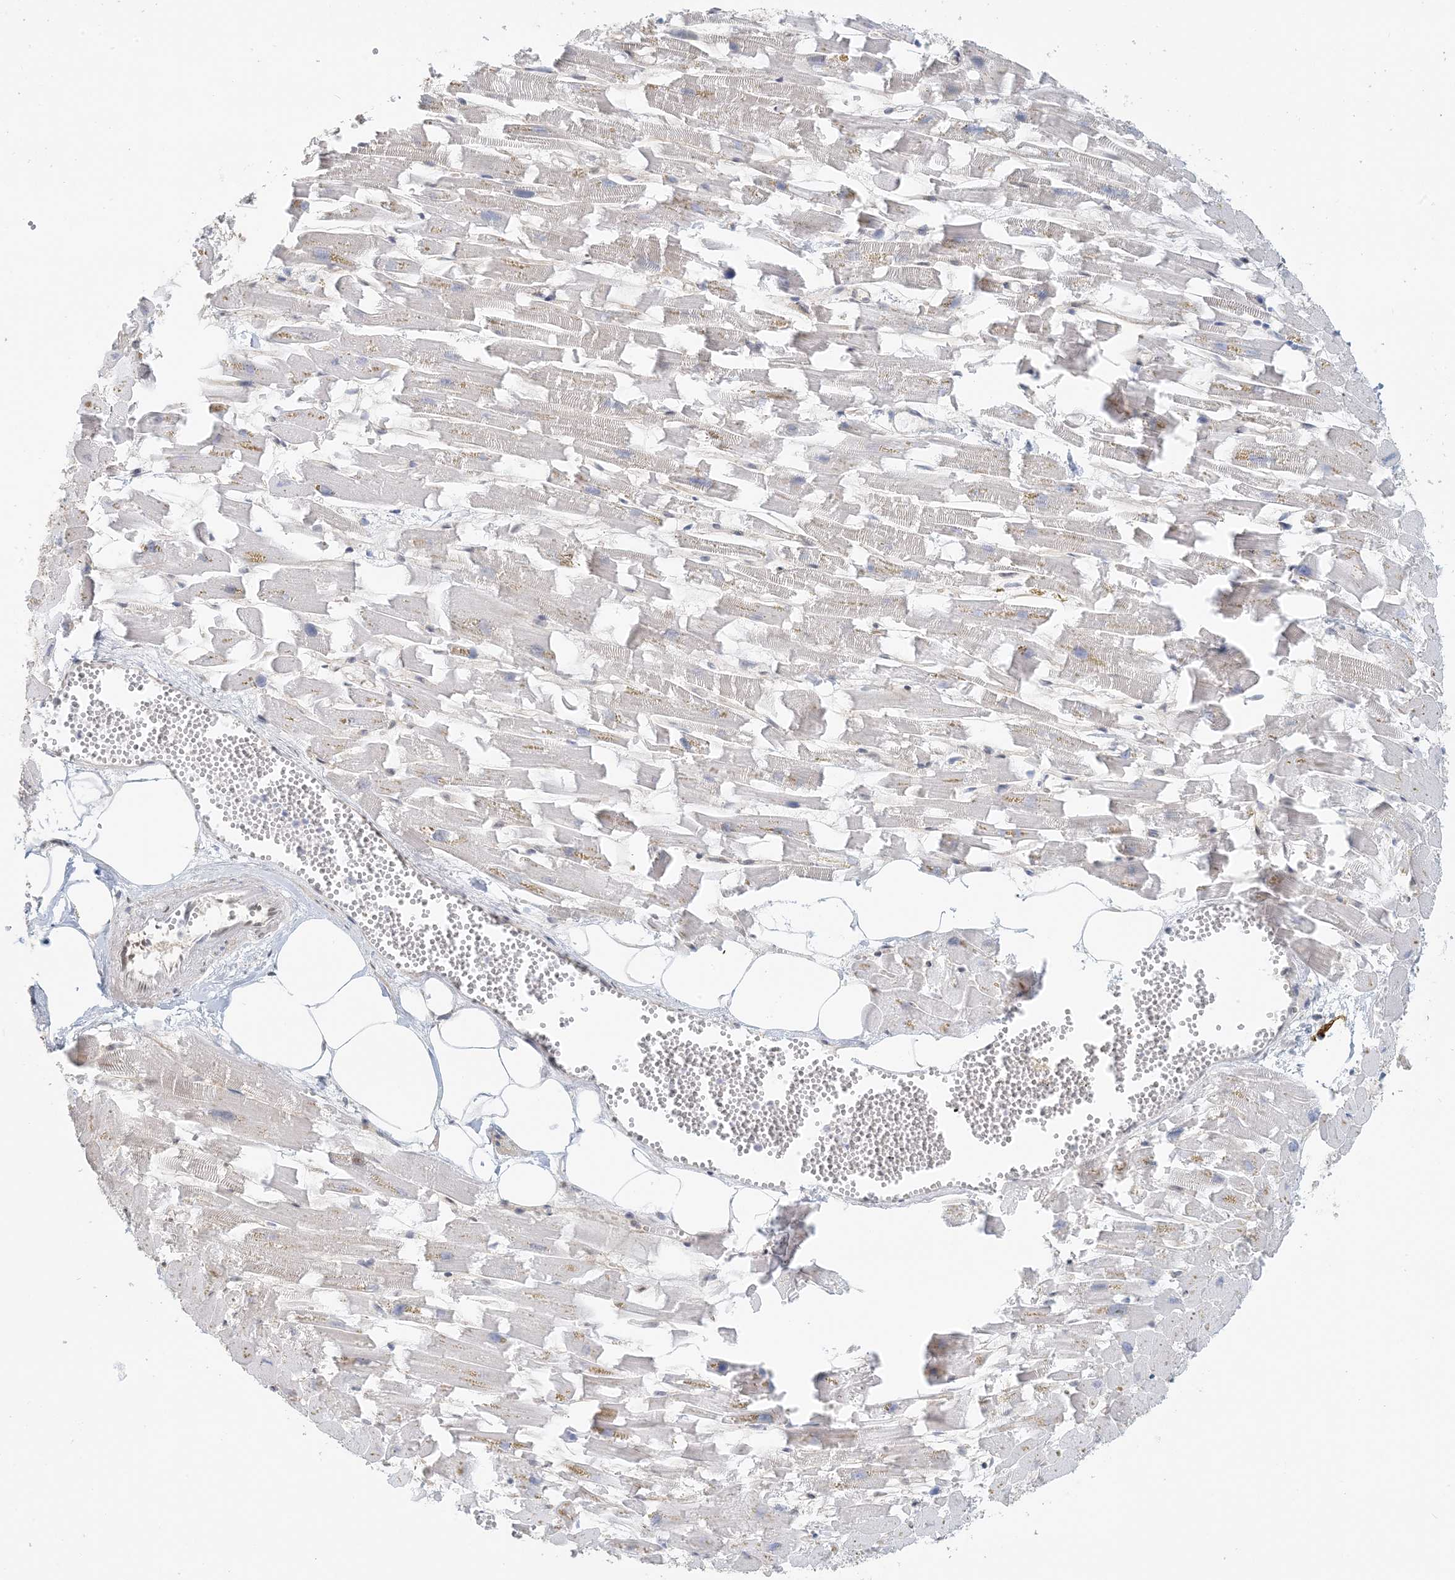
{"staining": {"intensity": "weak", "quantity": "25%-75%", "location": "nuclear"}, "tissue": "heart muscle", "cell_type": "Cardiomyocytes", "image_type": "normal", "snomed": [{"axis": "morphology", "description": "Normal tissue, NOS"}, {"axis": "topography", "description": "Heart"}], "caption": "This is an image of immunohistochemistry staining of normal heart muscle, which shows weak expression in the nuclear of cardiomyocytes.", "gene": "ZCCHC4", "patient": {"sex": "female", "age": 64}}